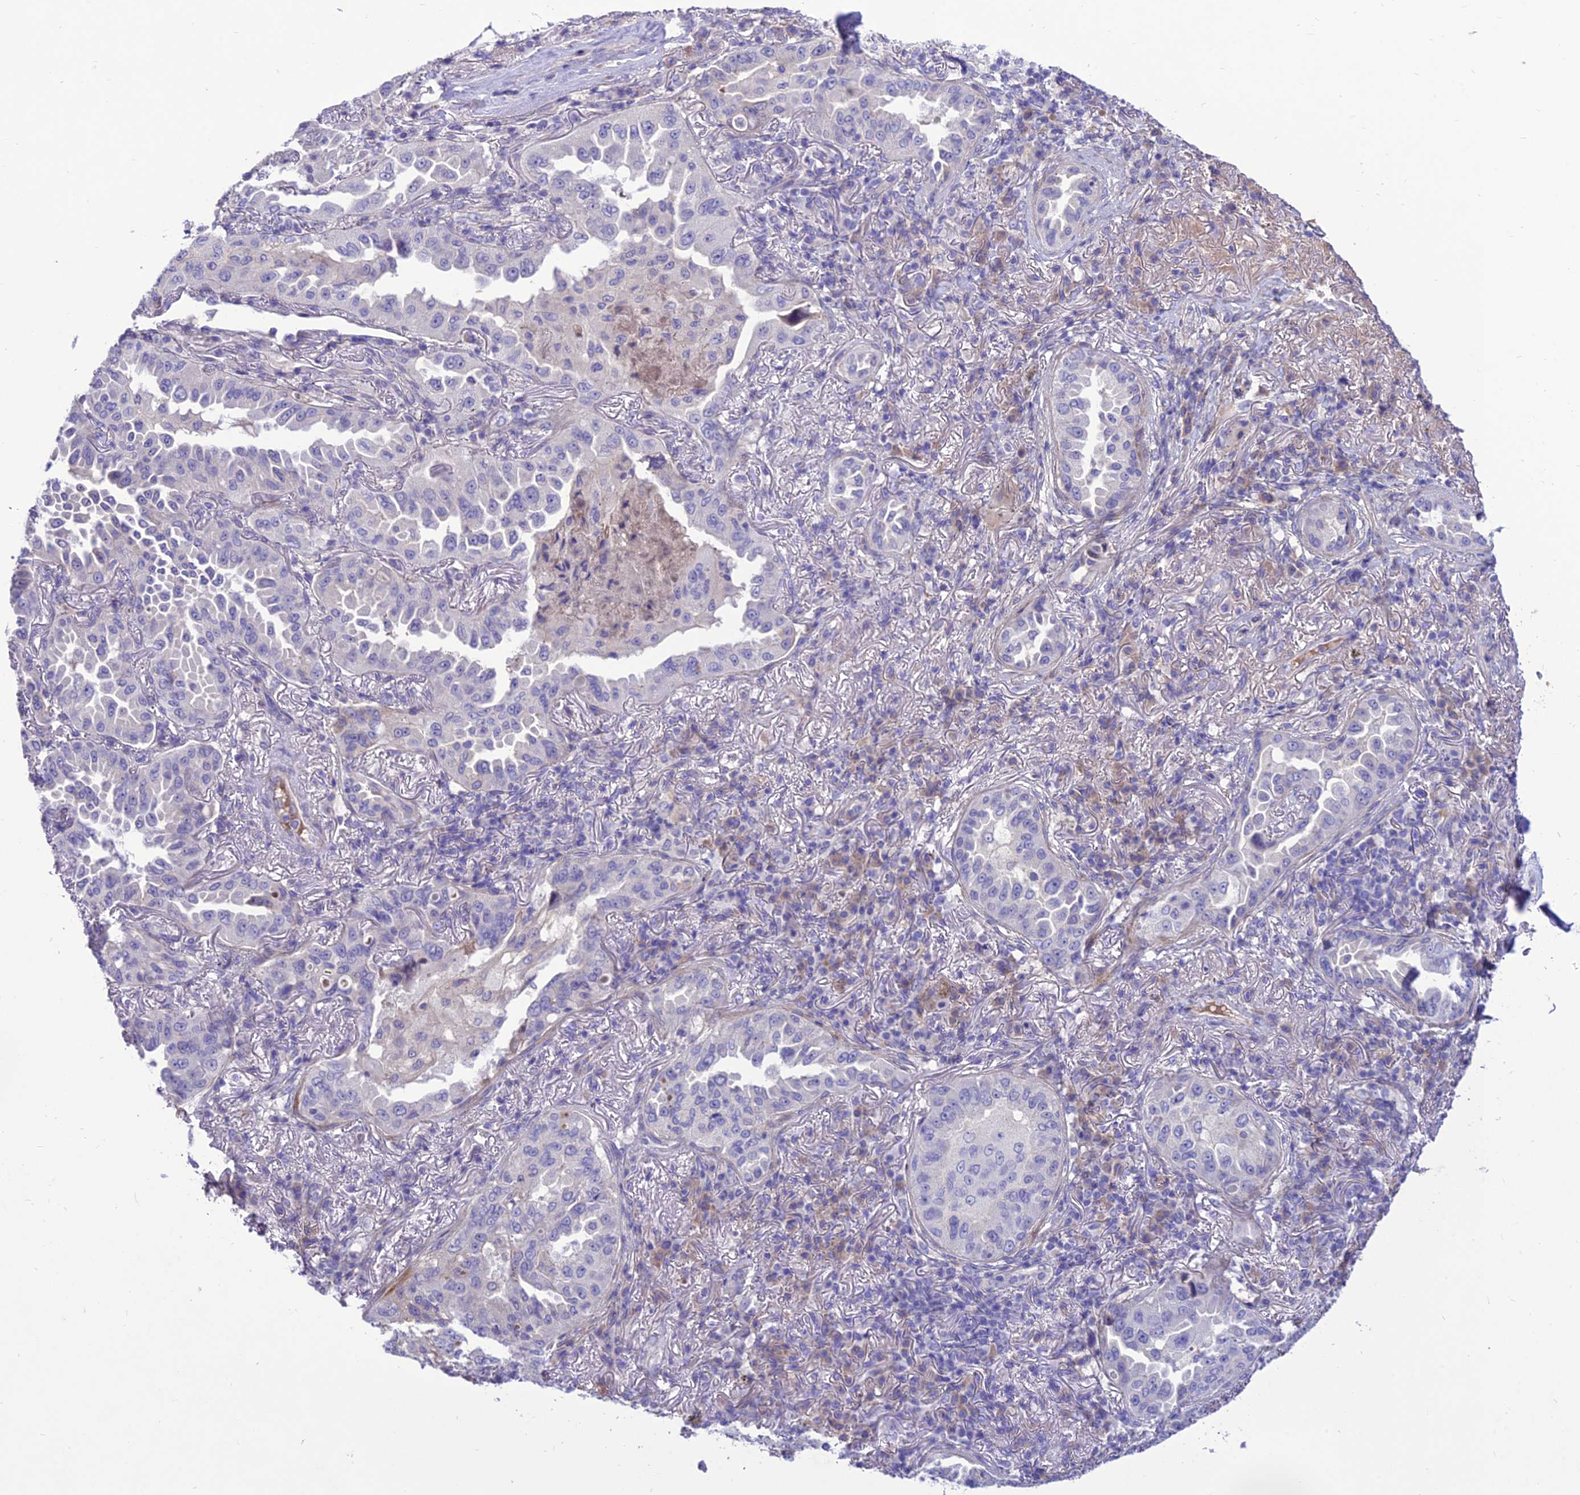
{"staining": {"intensity": "negative", "quantity": "none", "location": "none"}, "tissue": "lung cancer", "cell_type": "Tumor cells", "image_type": "cancer", "snomed": [{"axis": "morphology", "description": "Adenocarcinoma, NOS"}, {"axis": "topography", "description": "Lung"}], "caption": "Immunohistochemistry of human adenocarcinoma (lung) exhibits no positivity in tumor cells. (DAB (3,3'-diaminobenzidine) immunohistochemistry (IHC) with hematoxylin counter stain).", "gene": "TEKT3", "patient": {"sex": "female", "age": 69}}